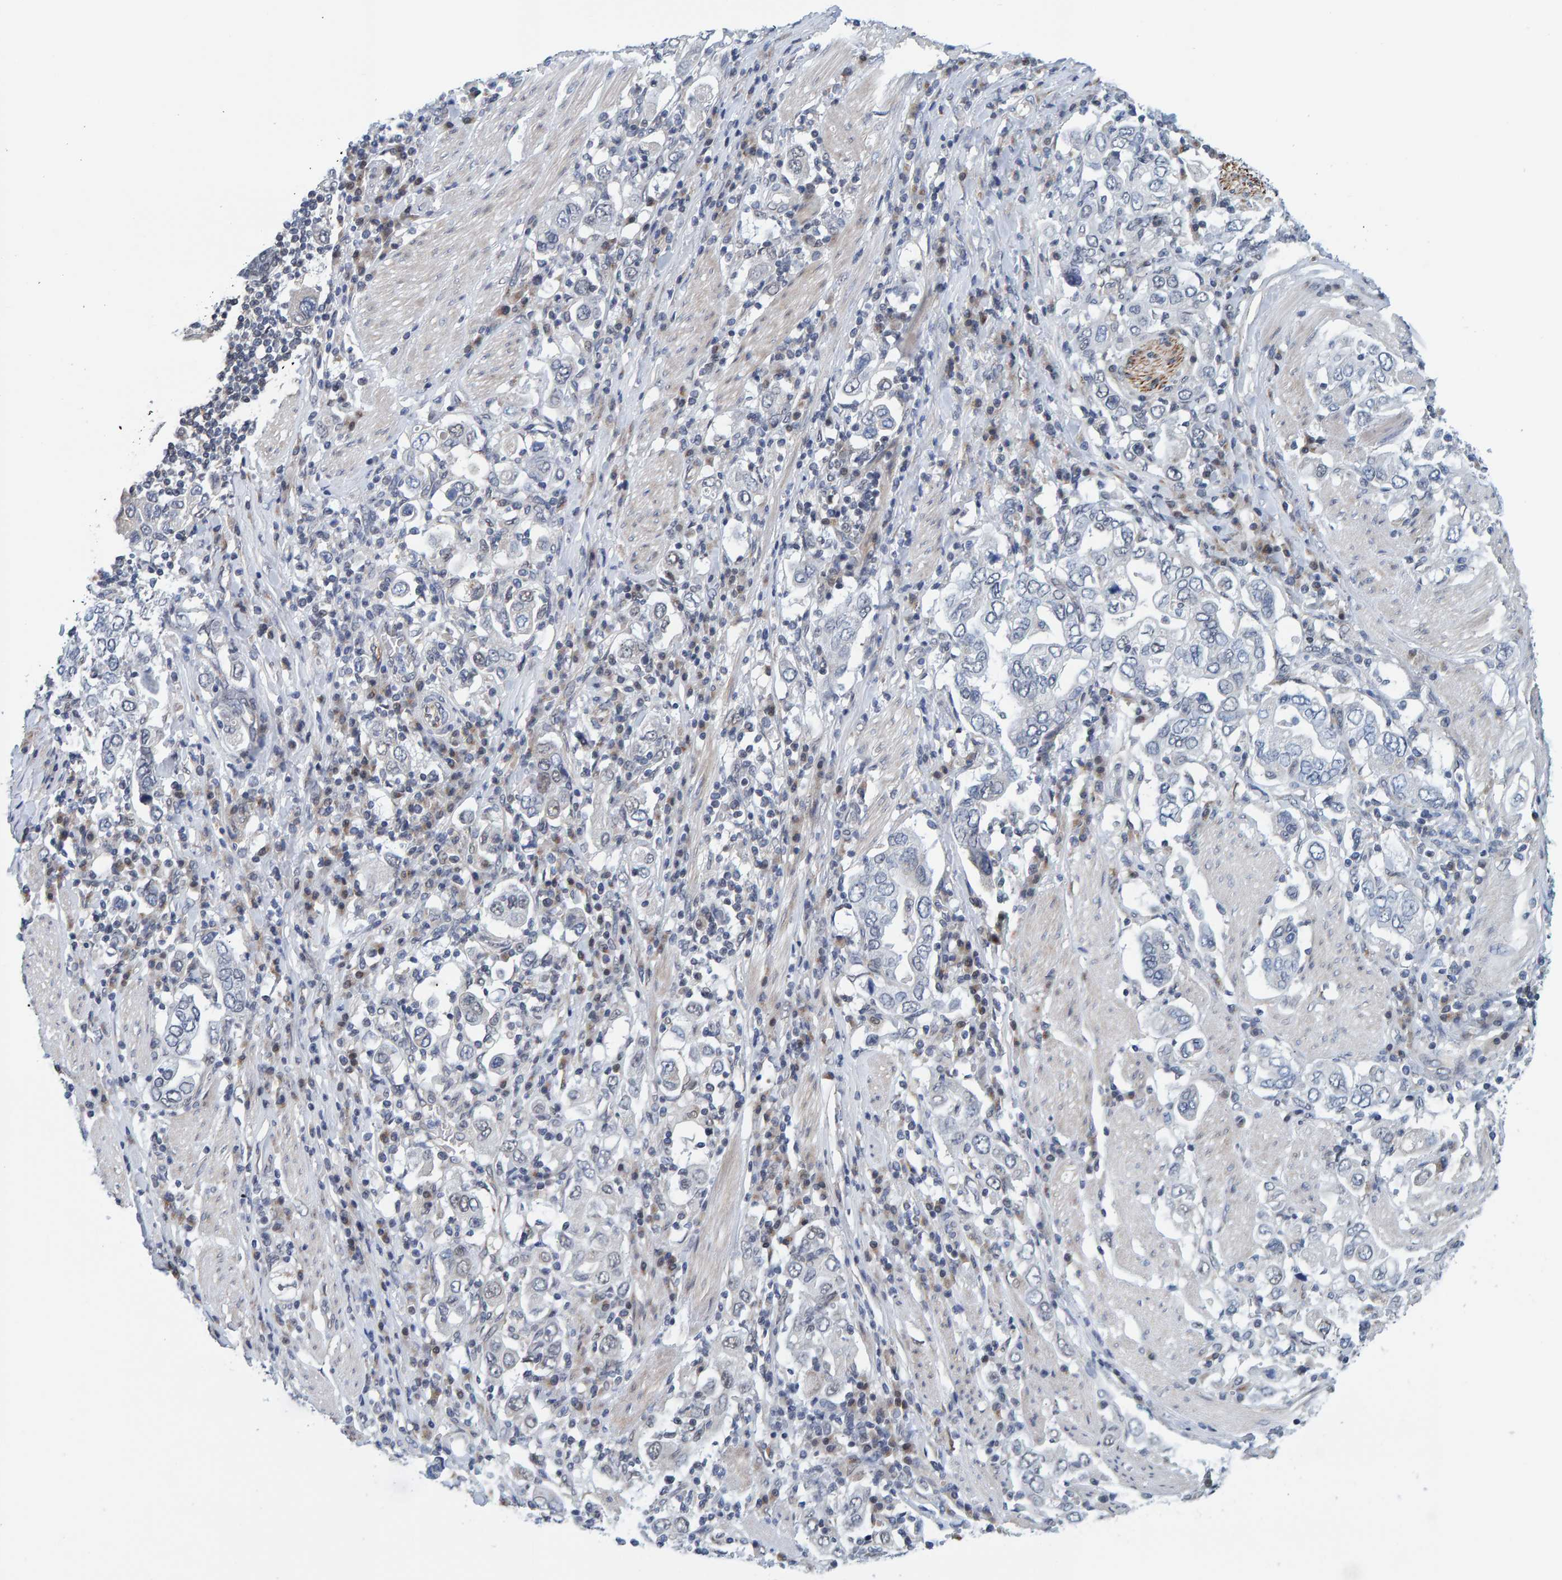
{"staining": {"intensity": "negative", "quantity": "none", "location": "none"}, "tissue": "stomach cancer", "cell_type": "Tumor cells", "image_type": "cancer", "snomed": [{"axis": "morphology", "description": "Adenocarcinoma, NOS"}, {"axis": "topography", "description": "Stomach, upper"}], "caption": "Immunohistochemistry (IHC) histopathology image of stomach cancer stained for a protein (brown), which demonstrates no expression in tumor cells.", "gene": "SCRN2", "patient": {"sex": "male", "age": 62}}